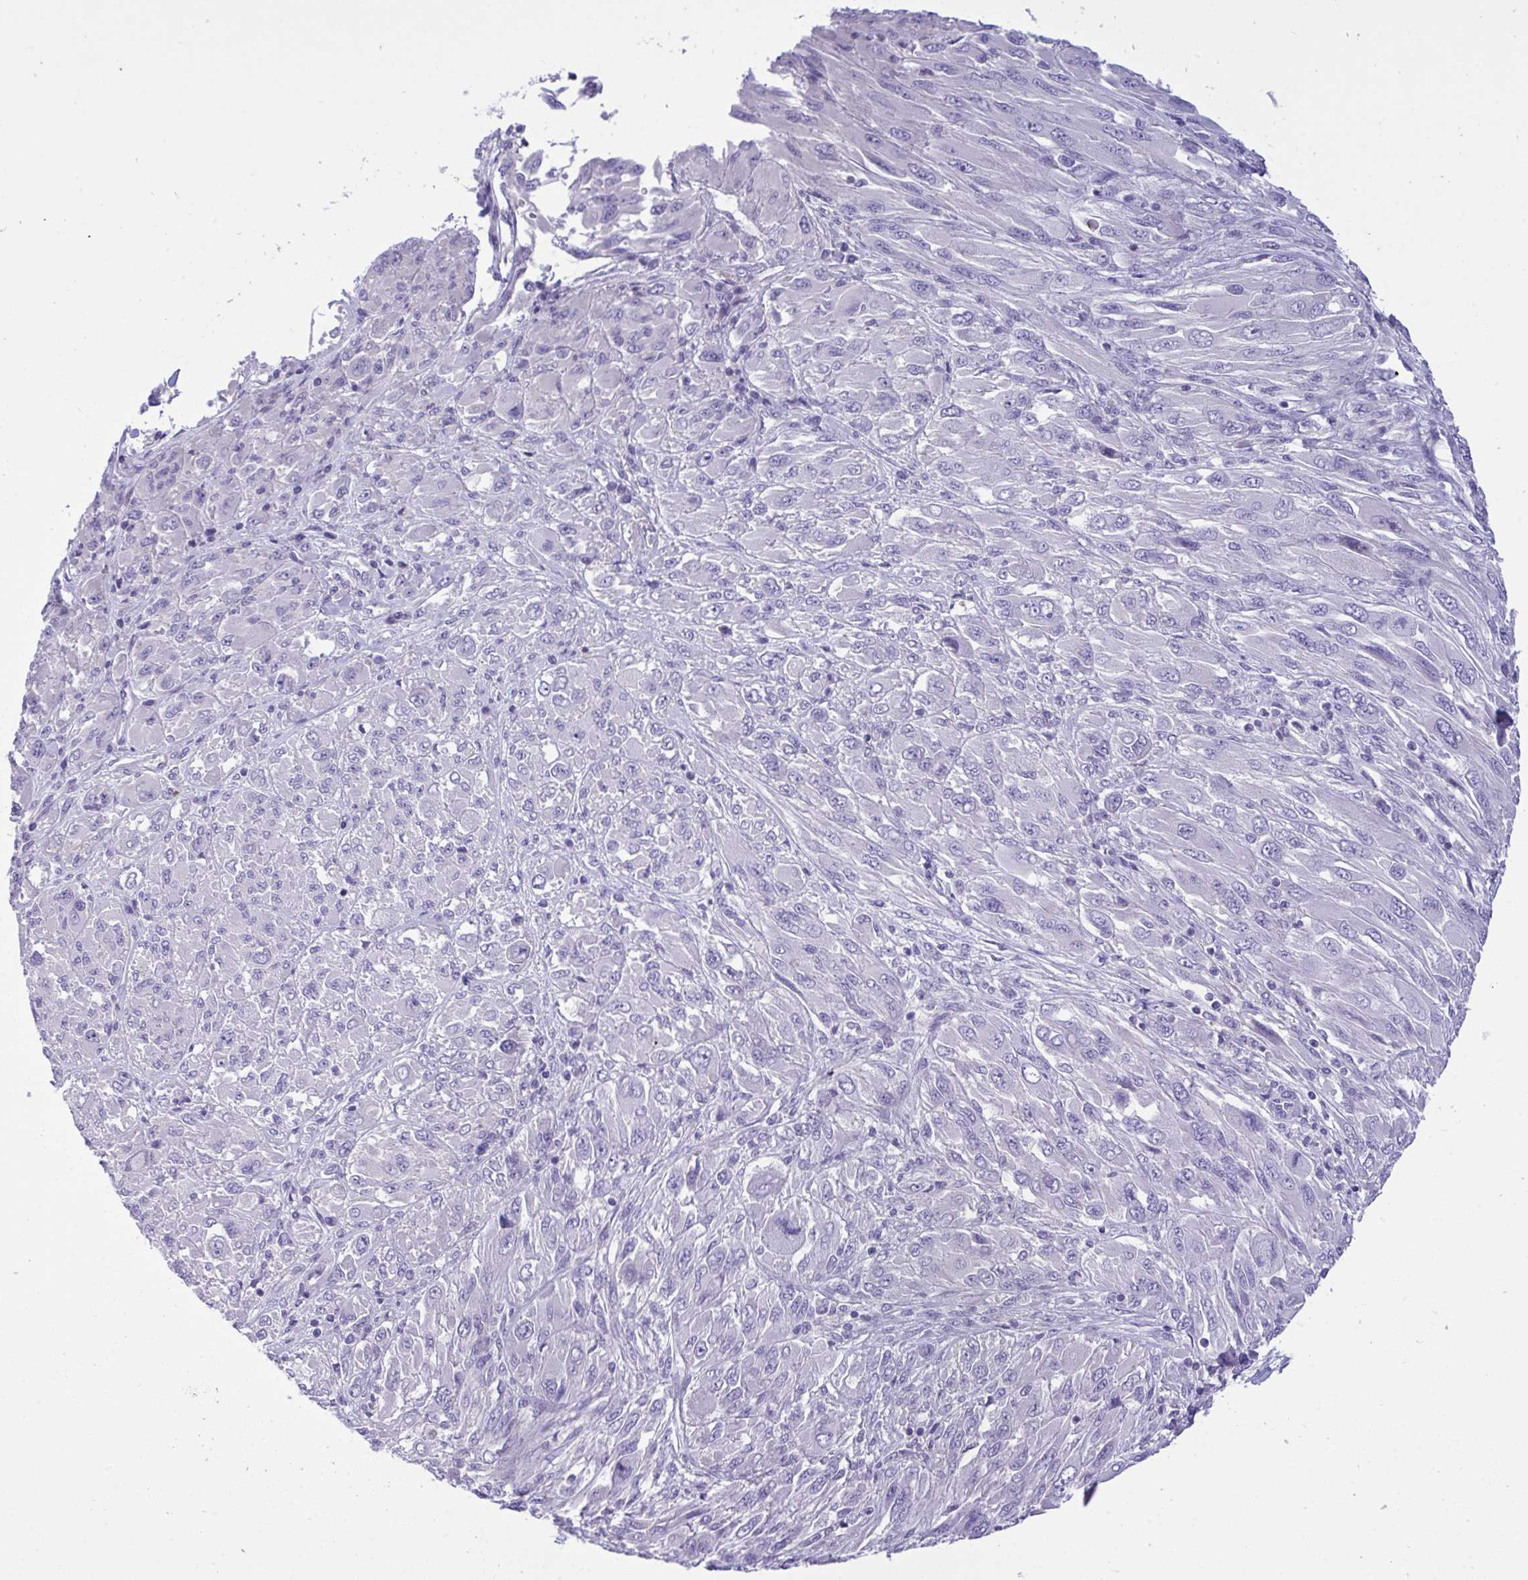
{"staining": {"intensity": "negative", "quantity": "none", "location": "none"}, "tissue": "melanoma", "cell_type": "Tumor cells", "image_type": "cancer", "snomed": [{"axis": "morphology", "description": "Malignant melanoma, NOS"}, {"axis": "topography", "description": "Skin"}], "caption": "Tumor cells show no significant staining in malignant melanoma.", "gene": "WDR97", "patient": {"sex": "female", "age": 91}}